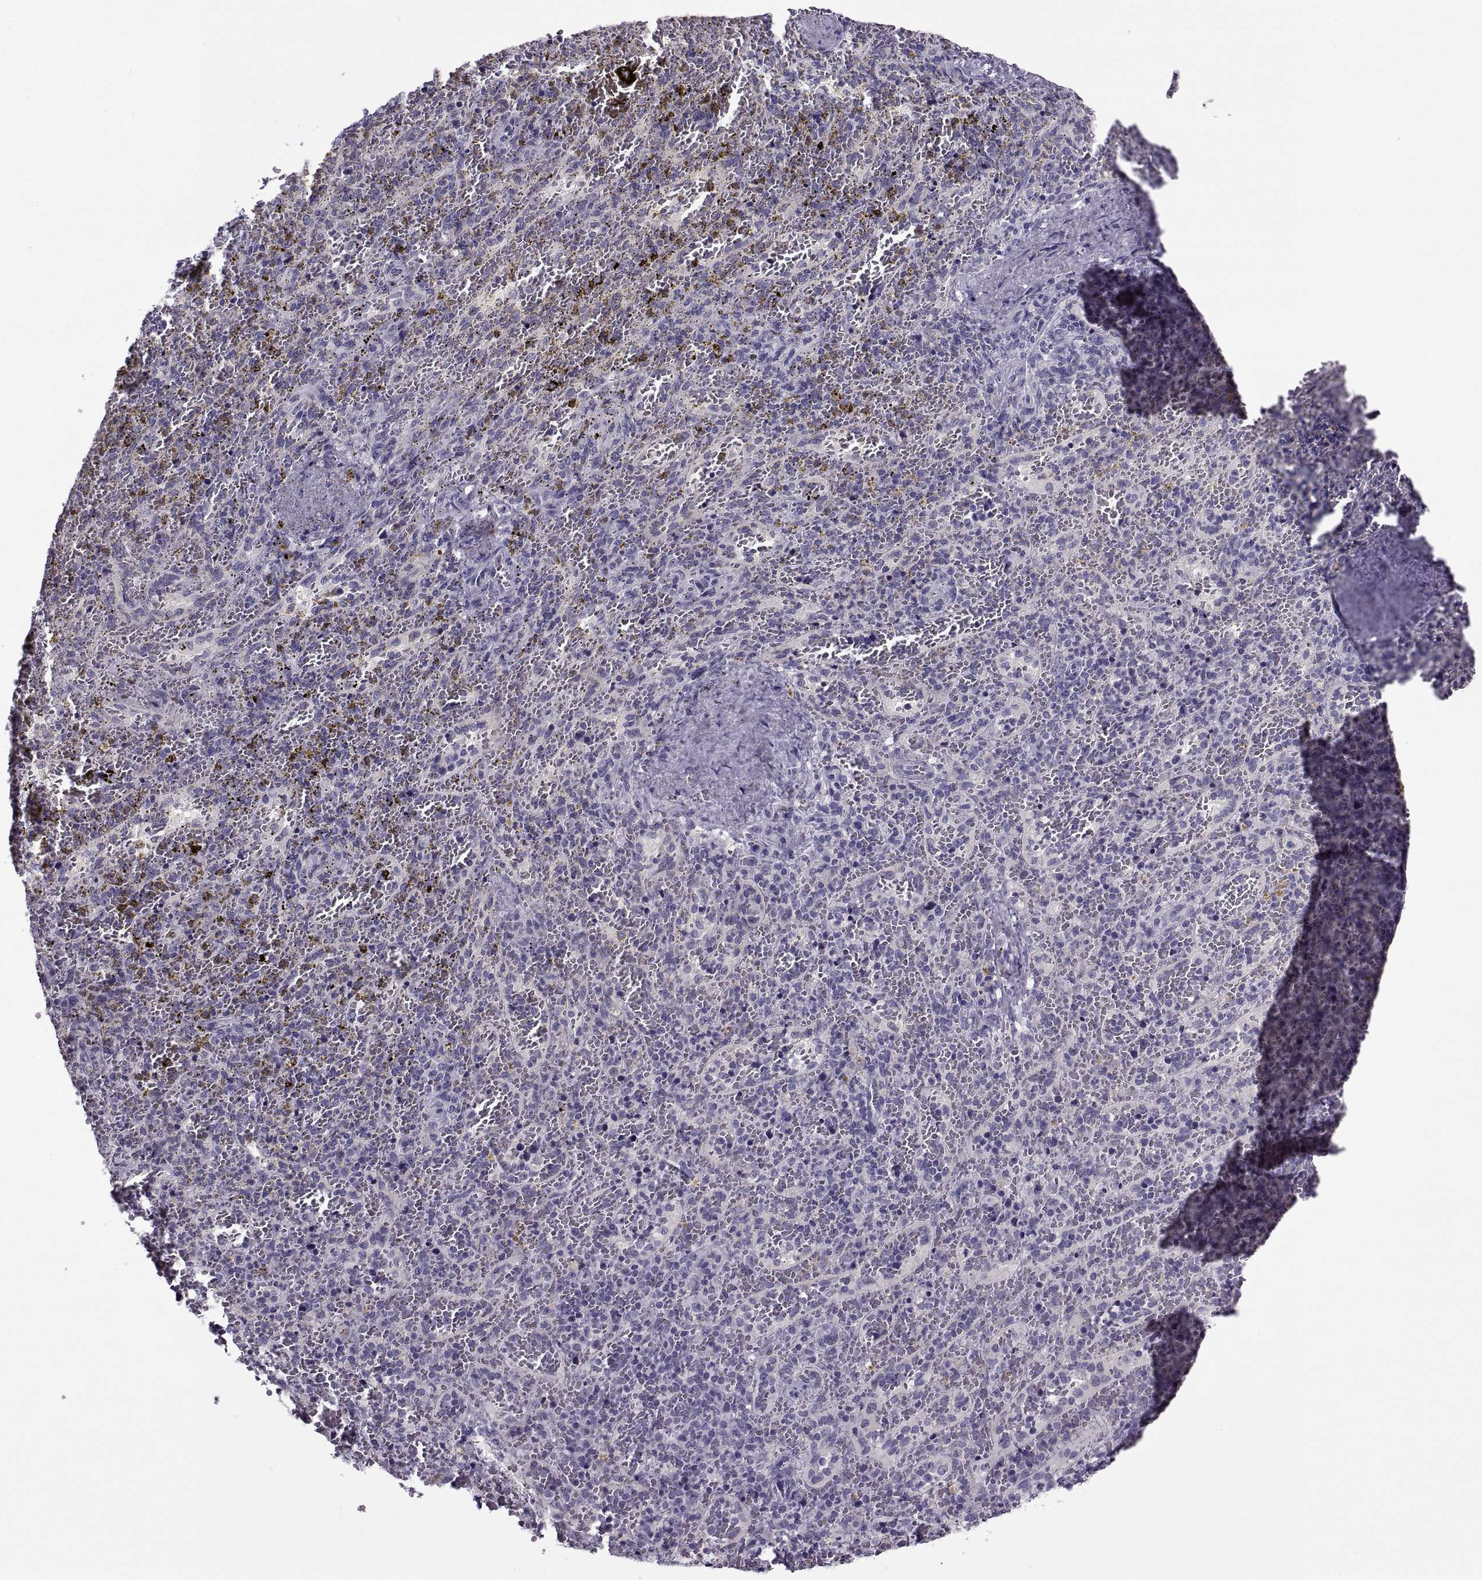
{"staining": {"intensity": "negative", "quantity": "none", "location": "none"}, "tissue": "spleen", "cell_type": "Cells in red pulp", "image_type": "normal", "snomed": [{"axis": "morphology", "description": "Normal tissue, NOS"}, {"axis": "topography", "description": "Spleen"}], "caption": "Immunohistochemistry (IHC) of unremarkable spleen displays no positivity in cells in red pulp. (IHC, brightfield microscopy, high magnification).", "gene": "MAGEB1", "patient": {"sex": "female", "age": 50}}